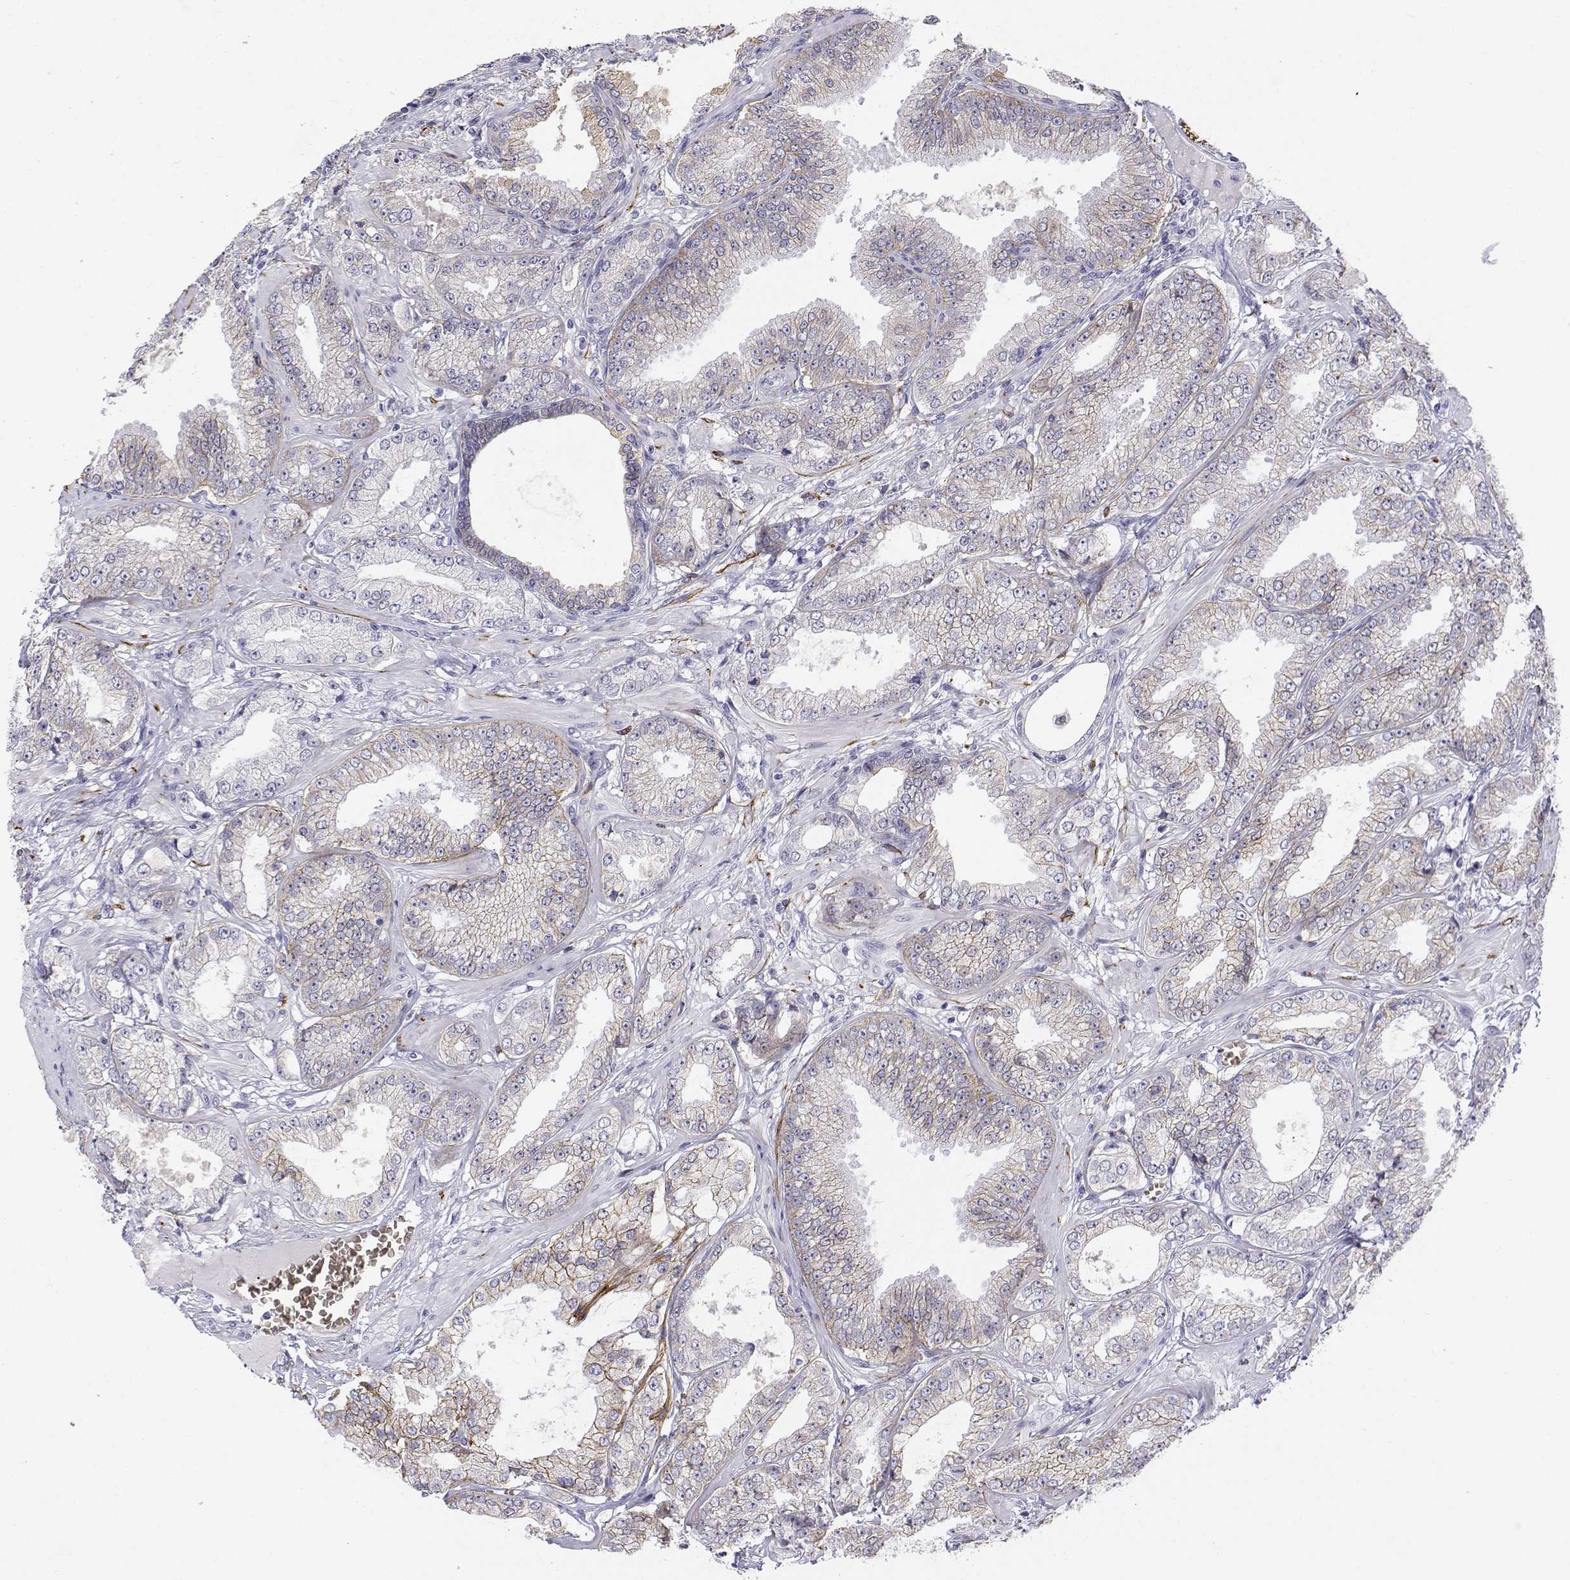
{"staining": {"intensity": "negative", "quantity": "none", "location": "none"}, "tissue": "prostate cancer", "cell_type": "Tumor cells", "image_type": "cancer", "snomed": [{"axis": "morphology", "description": "Adenocarcinoma, NOS"}, {"axis": "topography", "description": "Prostate"}], "caption": "Immunohistochemistry micrograph of human prostate cancer (adenocarcinoma) stained for a protein (brown), which demonstrates no staining in tumor cells.", "gene": "CADM1", "patient": {"sex": "male", "age": 64}}